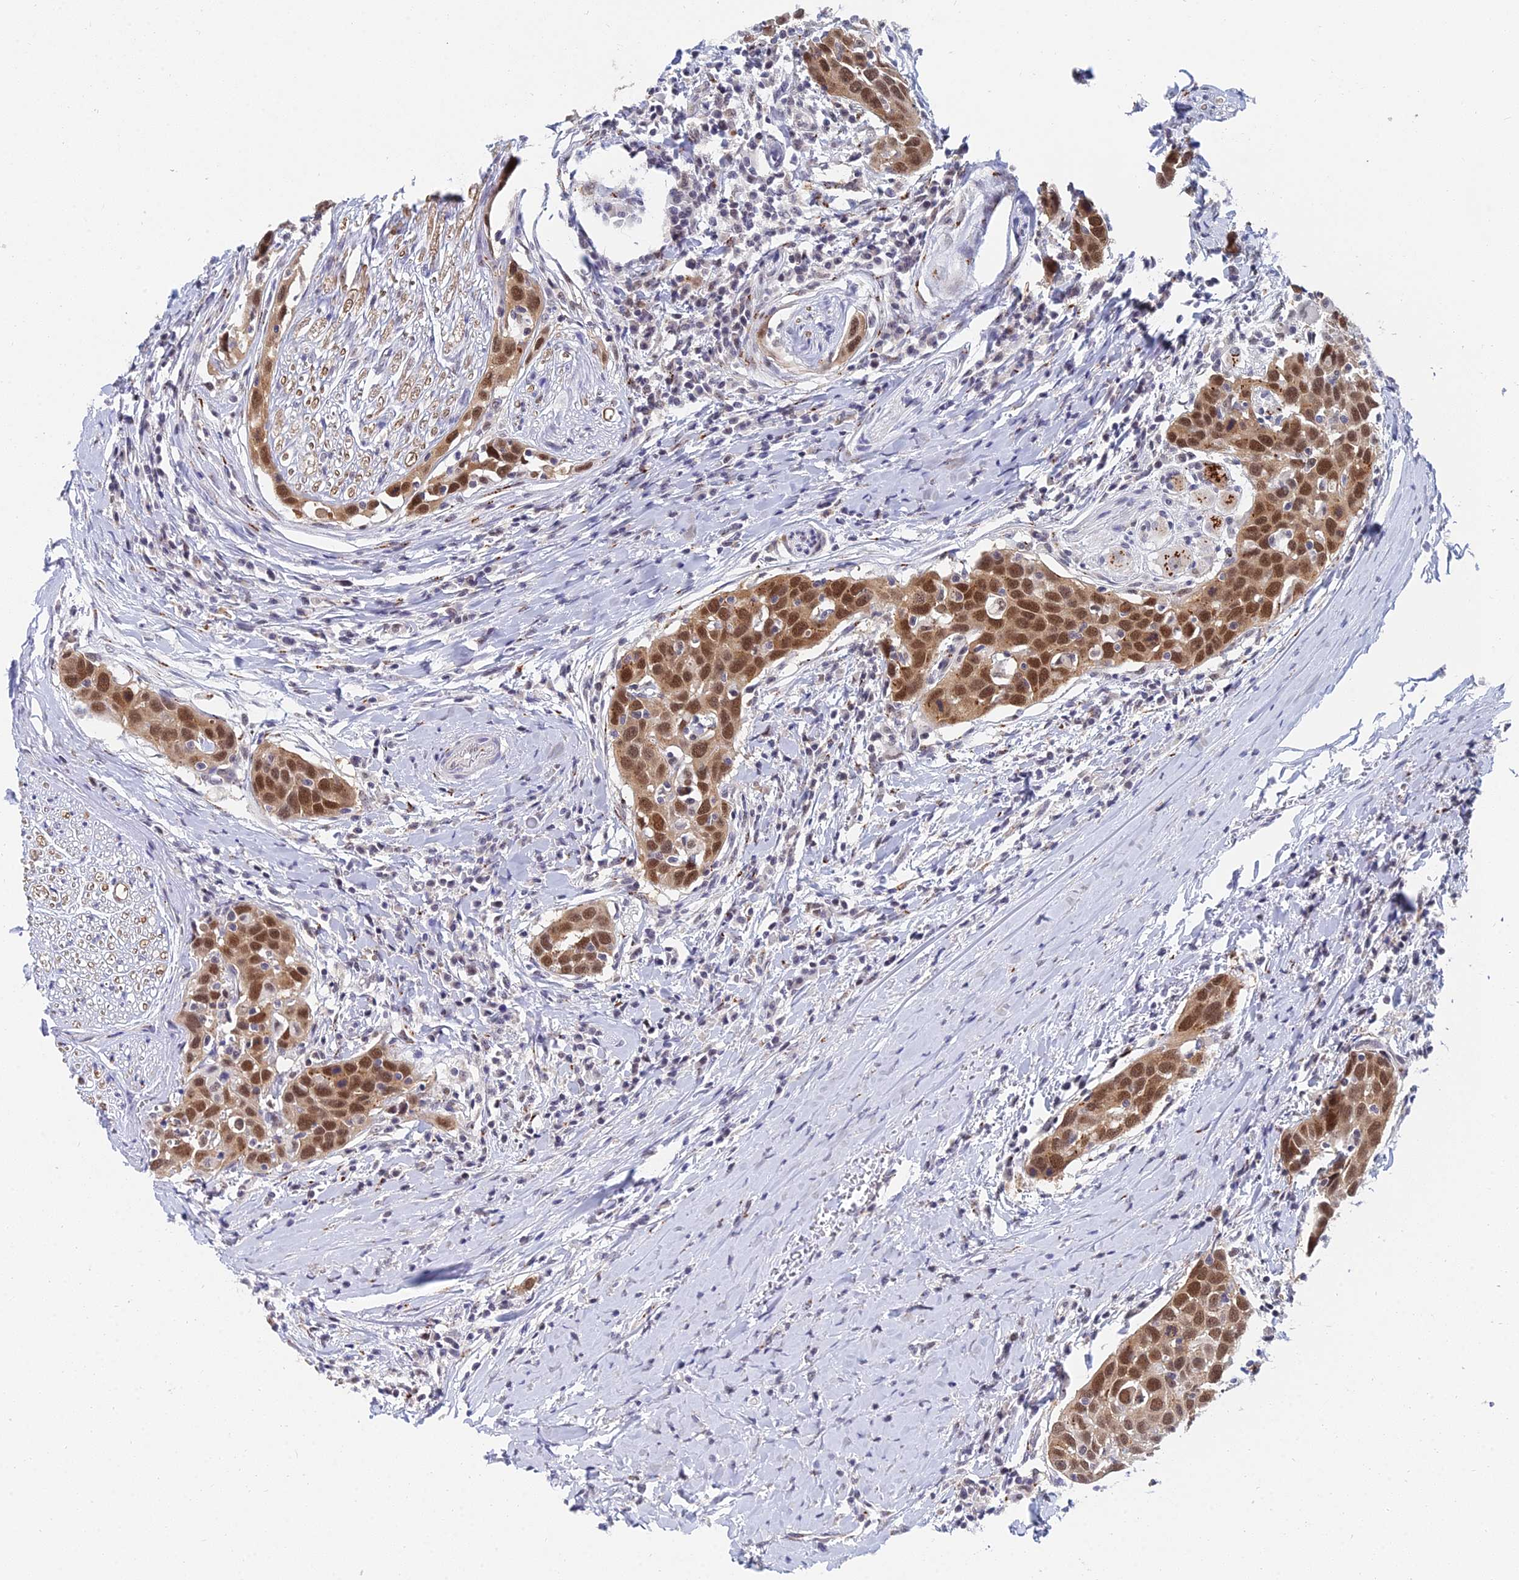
{"staining": {"intensity": "strong", "quantity": ">75%", "location": "cytoplasmic/membranous,nuclear"}, "tissue": "head and neck cancer", "cell_type": "Tumor cells", "image_type": "cancer", "snomed": [{"axis": "morphology", "description": "Squamous cell carcinoma, NOS"}, {"axis": "topography", "description": "Oral tissue"}, {"axis": "topography", "description": "Head-Neck"}], "caption": "Strong cytoplasmic/membranous and nuclear protein staining is identified in about >75% of tumor cells in head and neck cancer (squamous cell carcinoma).", "gene": "THOC3", "patient": {"sex": "female", "age": 50}}